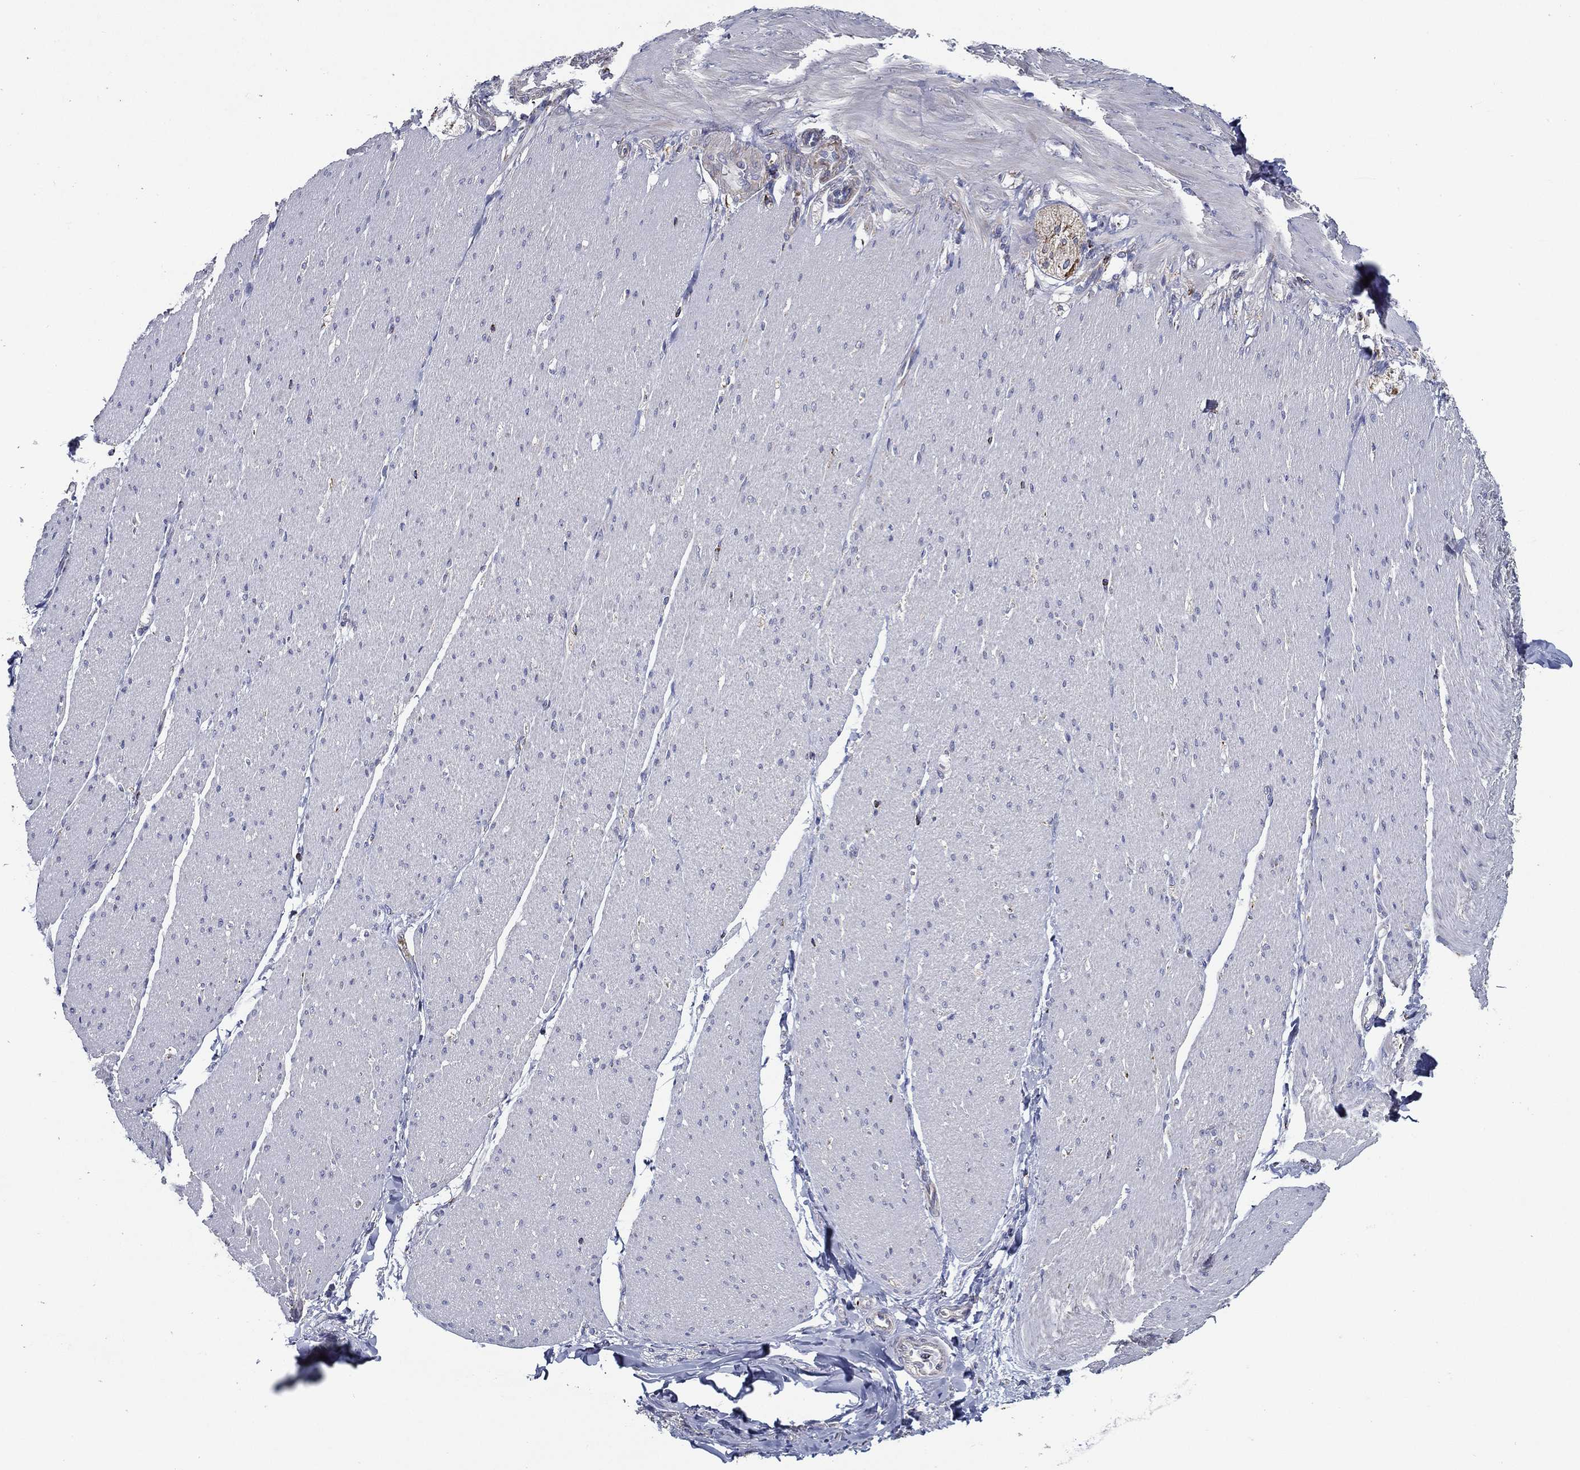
{"staining": {"intensity": "negative", "quantity": "none", "location": "none"}, "tissue": "adipose tissue", "cell_type": "Adipocytes", "image_type": "normal", "snomed": [{"axis": "morphology", "description": "Normal tissue, NOS"}, {"axis": "topography", "description": "Smooth muscle"}, {"axis": "topography", "description": "Duodenum"}, {"axis": "topography", "description": "Peripheral nerve tissue"}], "caption": "Photomicrograph shows no significant protein positivity in adipocytes of unremarkable adipose tissue. Brightfield microscopy of immunohistochemistry (IHC) stained with DAB (3,3'-diaminobenzidine) (brown) and hematoxylin (blue), captured at high magnification.", "gene": "SFXN1", "patient": {"sex": "female", "age": 61}}